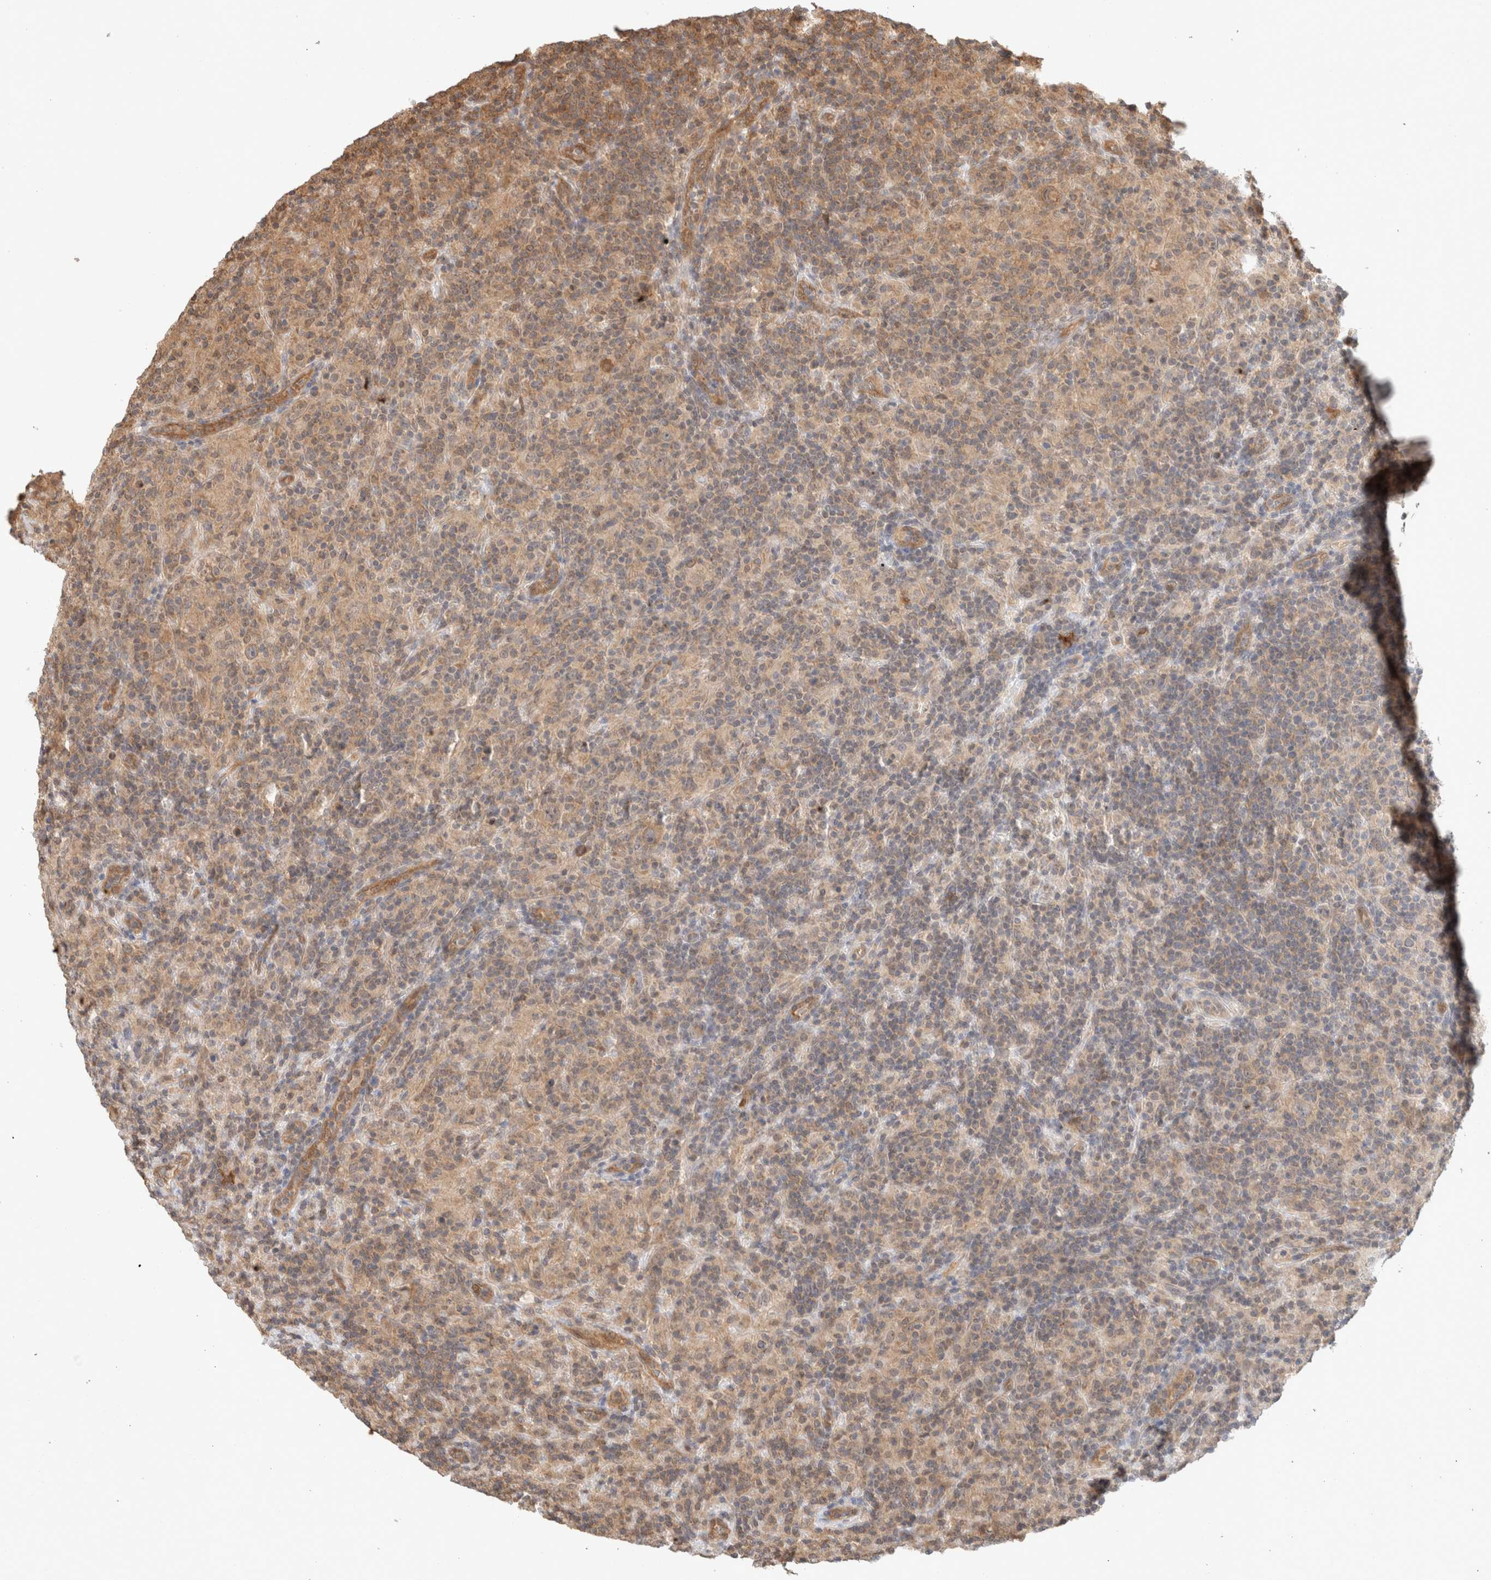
{"staining": {"intensity": "weak", "quantity": ">75%", "location": "cytoplasmic/membranous,nuclear"}, "tissue": "lymphoma", "cell_type": "Tumor cells", "image_type": "cancer", "snomed": [{"axis": "morphology", "description": "Hodgkin's disease, NOS"}, {"axis": "topography", "description": "Lymph node"}], "caption": "IHC photomicrograph of human Hodgkin's disease stained for a protein (brown), which exhibits low levels of weak cytoplasmic/membranous and nuclear positivity in about >75% of tumor cells.", "gene": "CA13", "patient": {"sex": "male", "age": 70}}